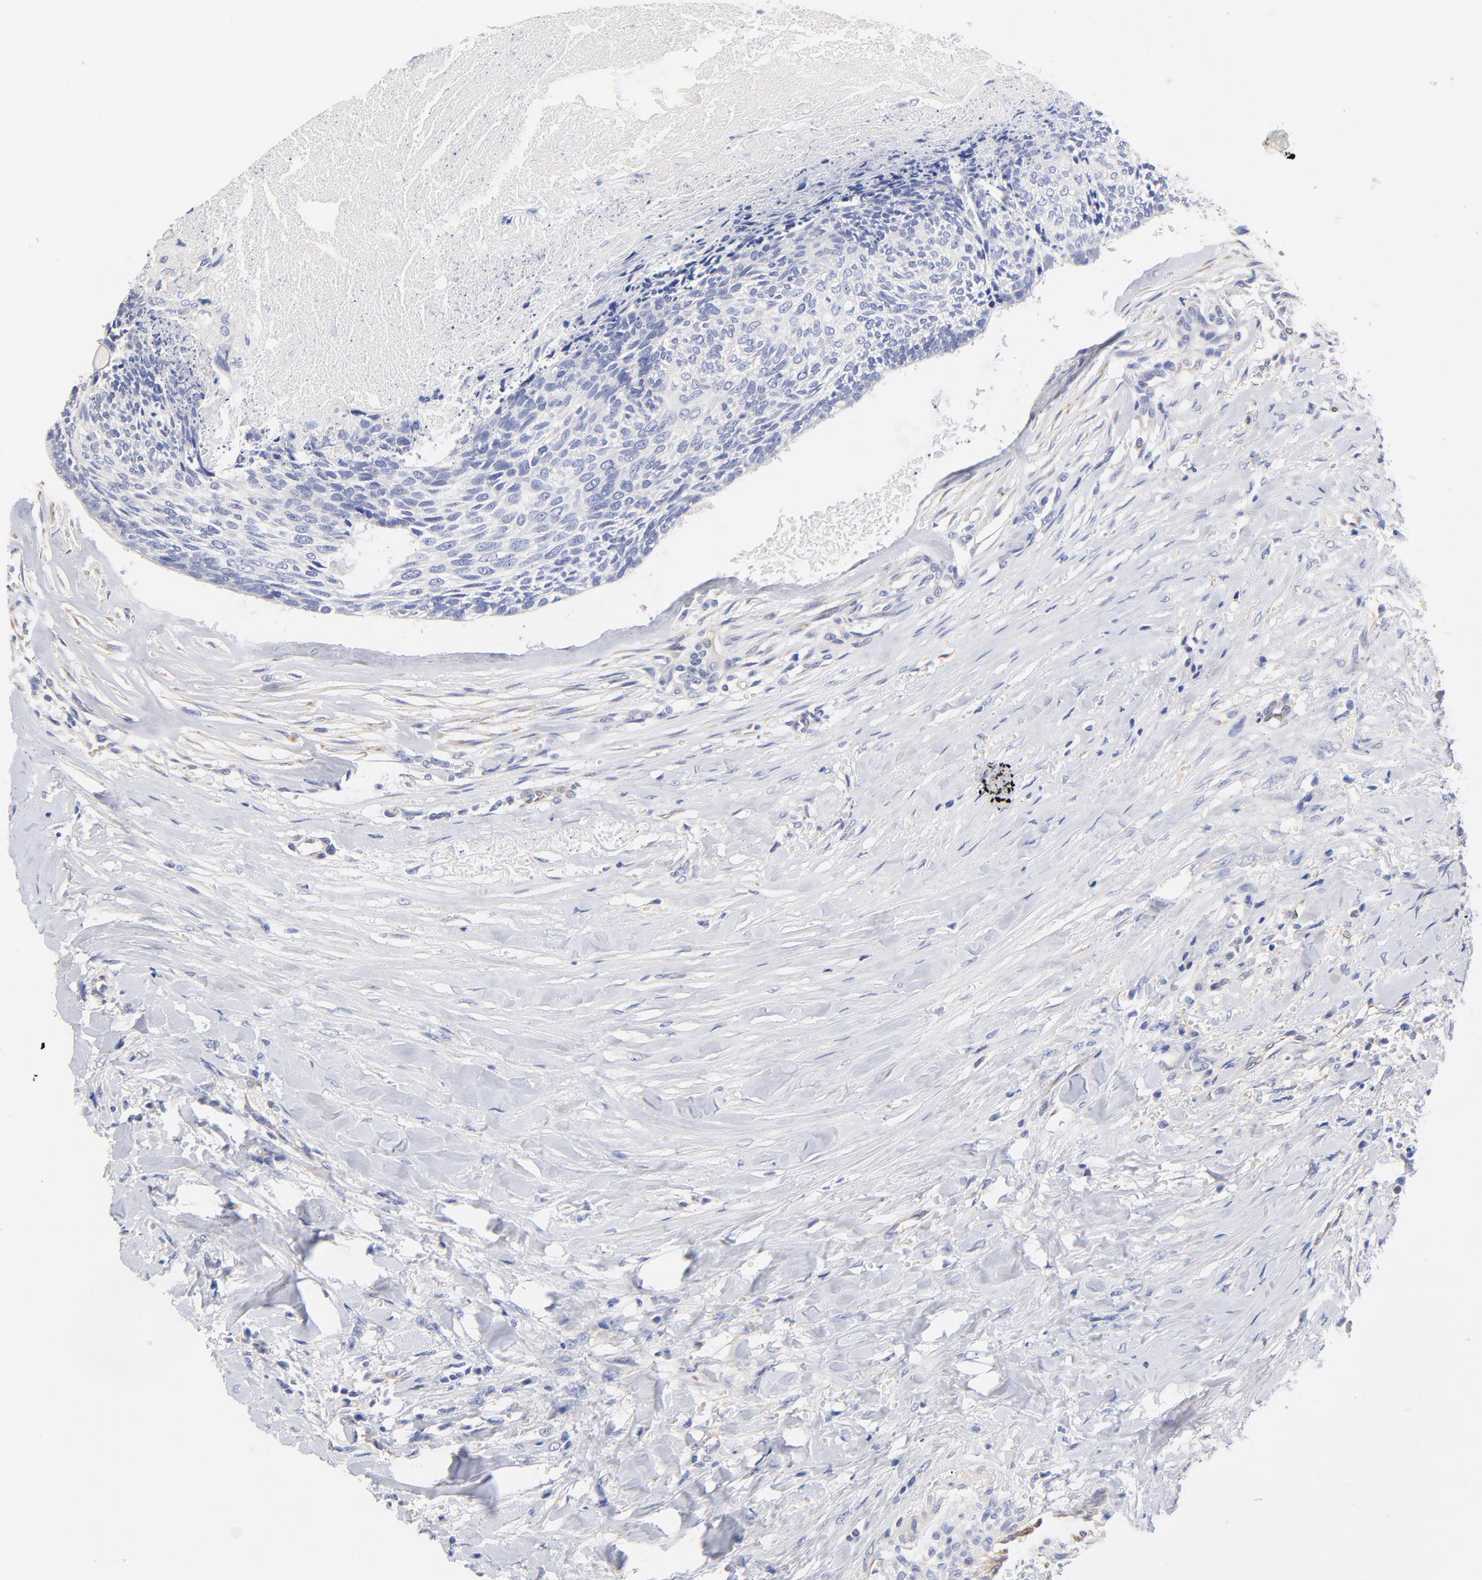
{"staining": {"intensity": "negative", "quantity": "none", "location": "none"}, "tissue": "head and neck cancer", "cell_type": "Tumor cells", "image_type": "cancer", "snomed": [{"axis": "morphology", "description": "Squamous cell carcinoma, NOS"}, {"axis": "topography", "description": "Salivary gland"}, {"axis": "topography", "description": "Head-Neck"}], "caption": "An immunohistochemistry histopathology image of head and neck cancer is shown. There is no staining in tumor cells of head and neck cancer.", "gene": "HS3ST1", "patient": {"sex": "male", "age": 70}}